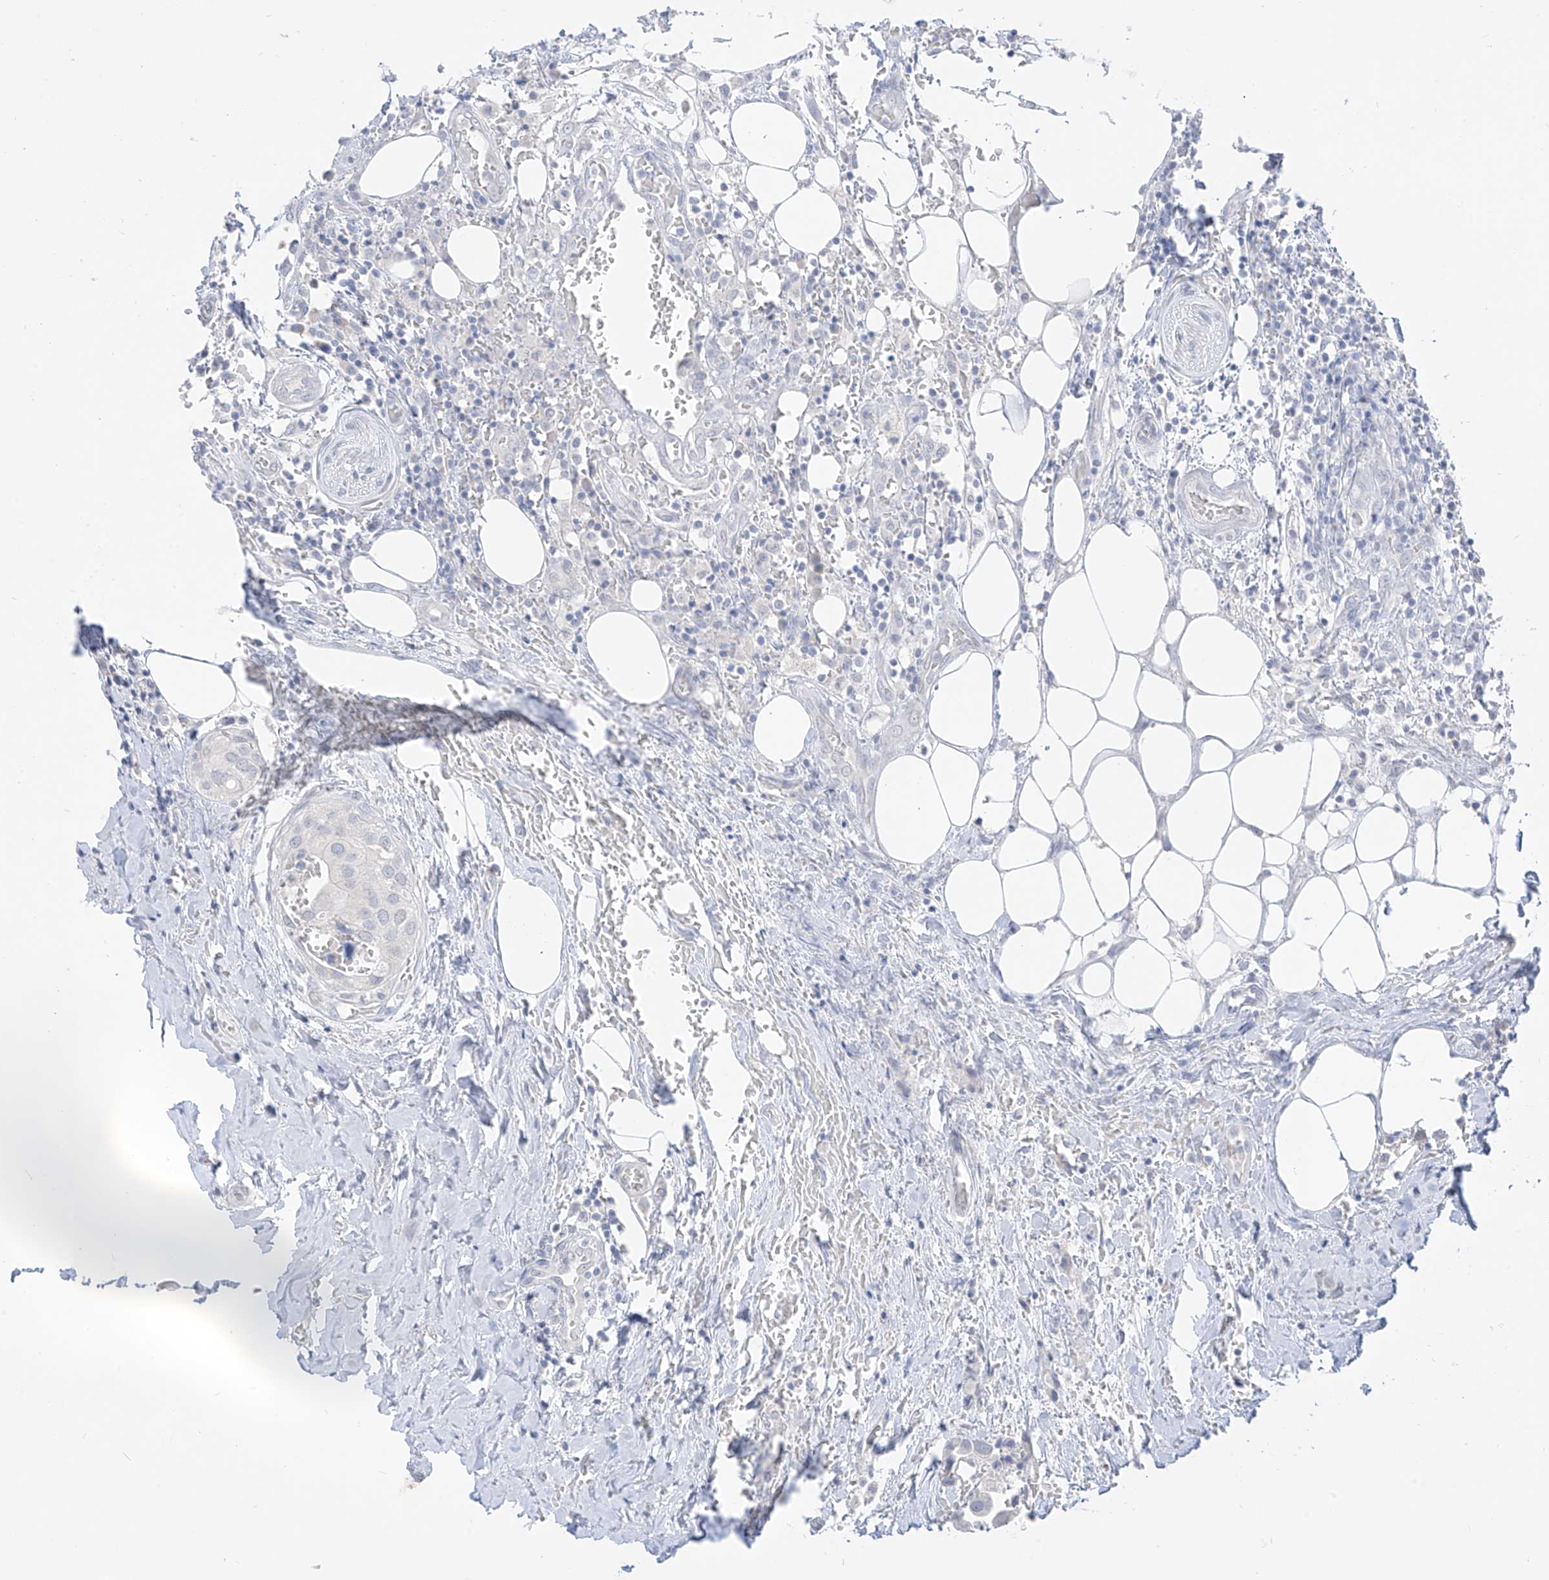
{"staining": {"intensity": "negative", "quantity": "none", "location": "none"}, "tissue": "urothelial cancer", "cell_type": "Tumor cells", "image_type": "cancer", "snomed": [{"axis": "morphology", "description": "Urothelial carcinoma, High grade"}, {"axis": "topography", "description": "Urinary bladder"}], "caption": "There is no significant staining in tumor cells of urothelial cancer.", "gene": "BARX2", "patient": {"sex": "male", "age": 64}}